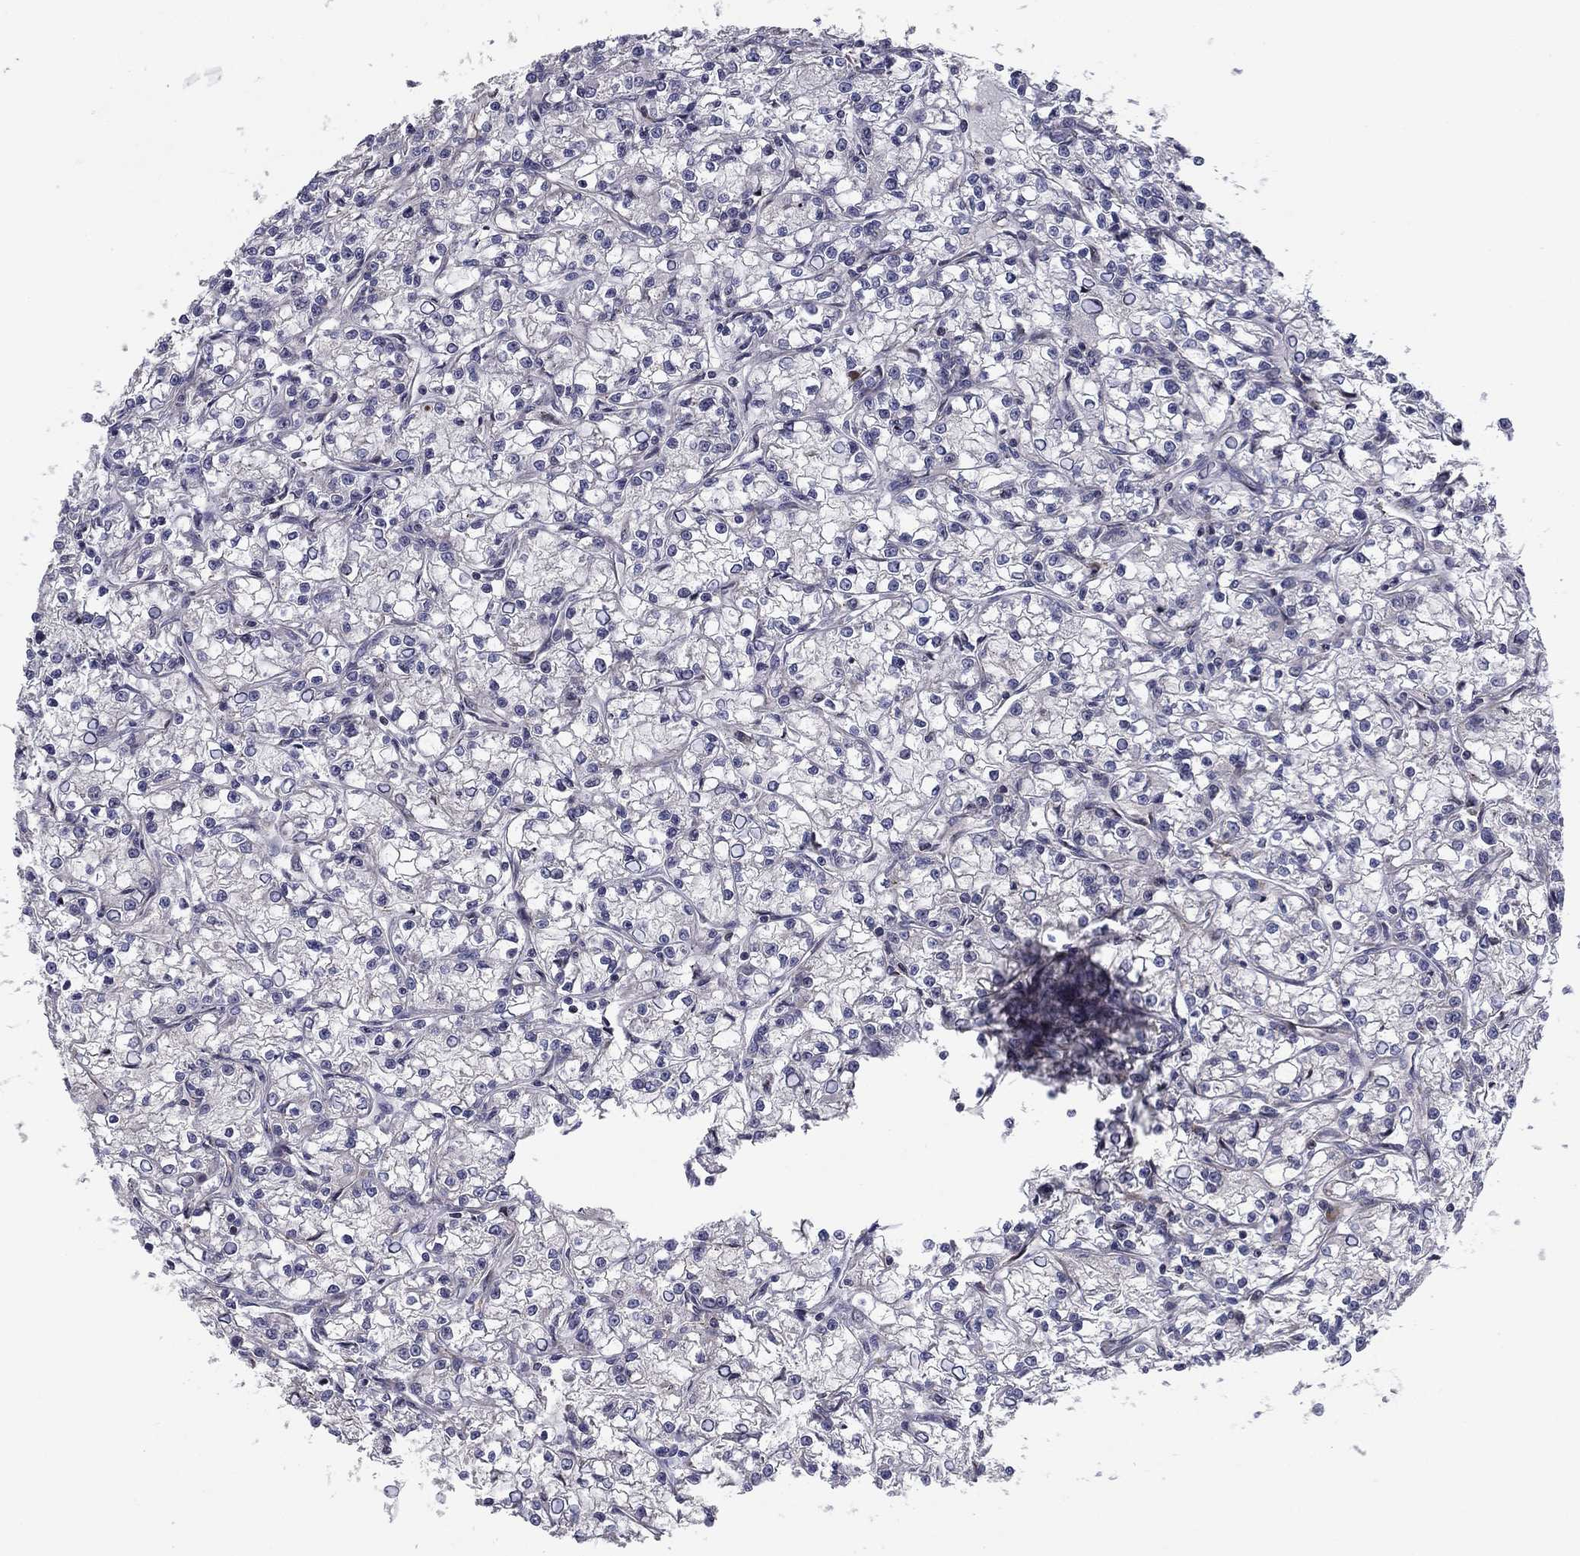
{"staining": {"intensity": "negative", "quantity": "none", "location": "none"}, "tissue": "renal cancer", "cell_type": "Tumor cells", "image_type": "cancer", "snomed": [{"axis": "morphology", "description": "Adenocarcinoma, NOS"}, {"axis": "topography", "description": "Kidney"}], "caption": "Tumor cells are negative for protein expression in human adenocarcinoma (renal). The staining was performed using DAB (3,3'-diaminobenzidine) to visualize the protein expression in brown, while the nuclei were stained in blue with hematoxylin (Magnification: 20x).", "gene": "CLSTN1", "patient": {"sex": "female", "age": 59}}